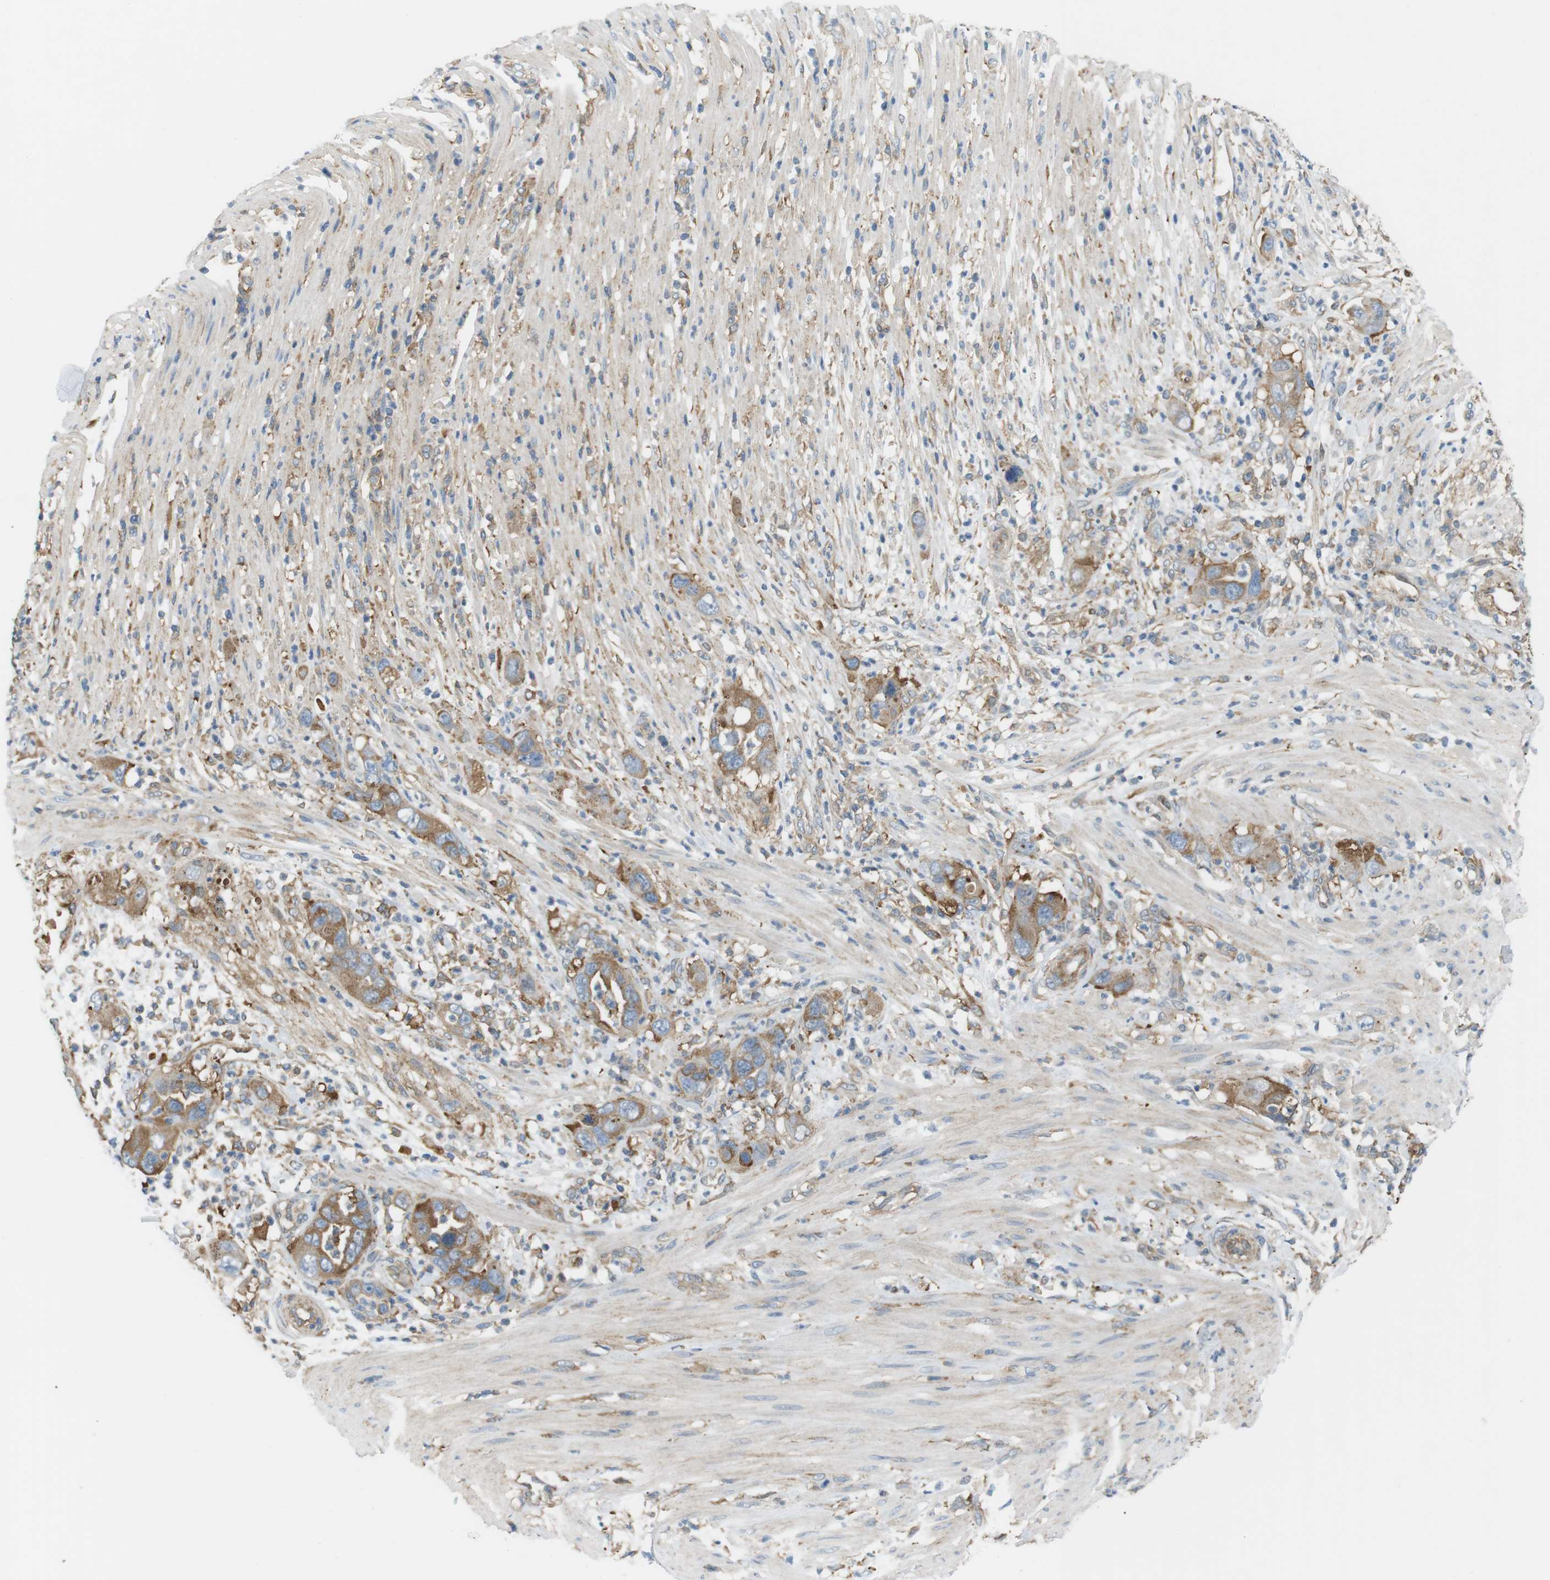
{"staining": {"intensity": "moderate", "quantity": ">75%", "location": "cytoplasmic/membranous"}, "tissue": "pancreatic cancer", "cell_type": "Tumor cells", "image_type": "cancer", "snomed": [{"axis": "morphology", "description": "Adenocarcinoma, NOS"}, {"axis": "topography", "description": "Pancreas"}], "caption": "There is medium levels of moderate cytoplasmic/membranous staining in tumor cells of pancreatic cancer, as demonstrated by immunohistochemical staining (brown color).", "gene": "PEPD", "patient": {"sex": "female", "age": 71}}